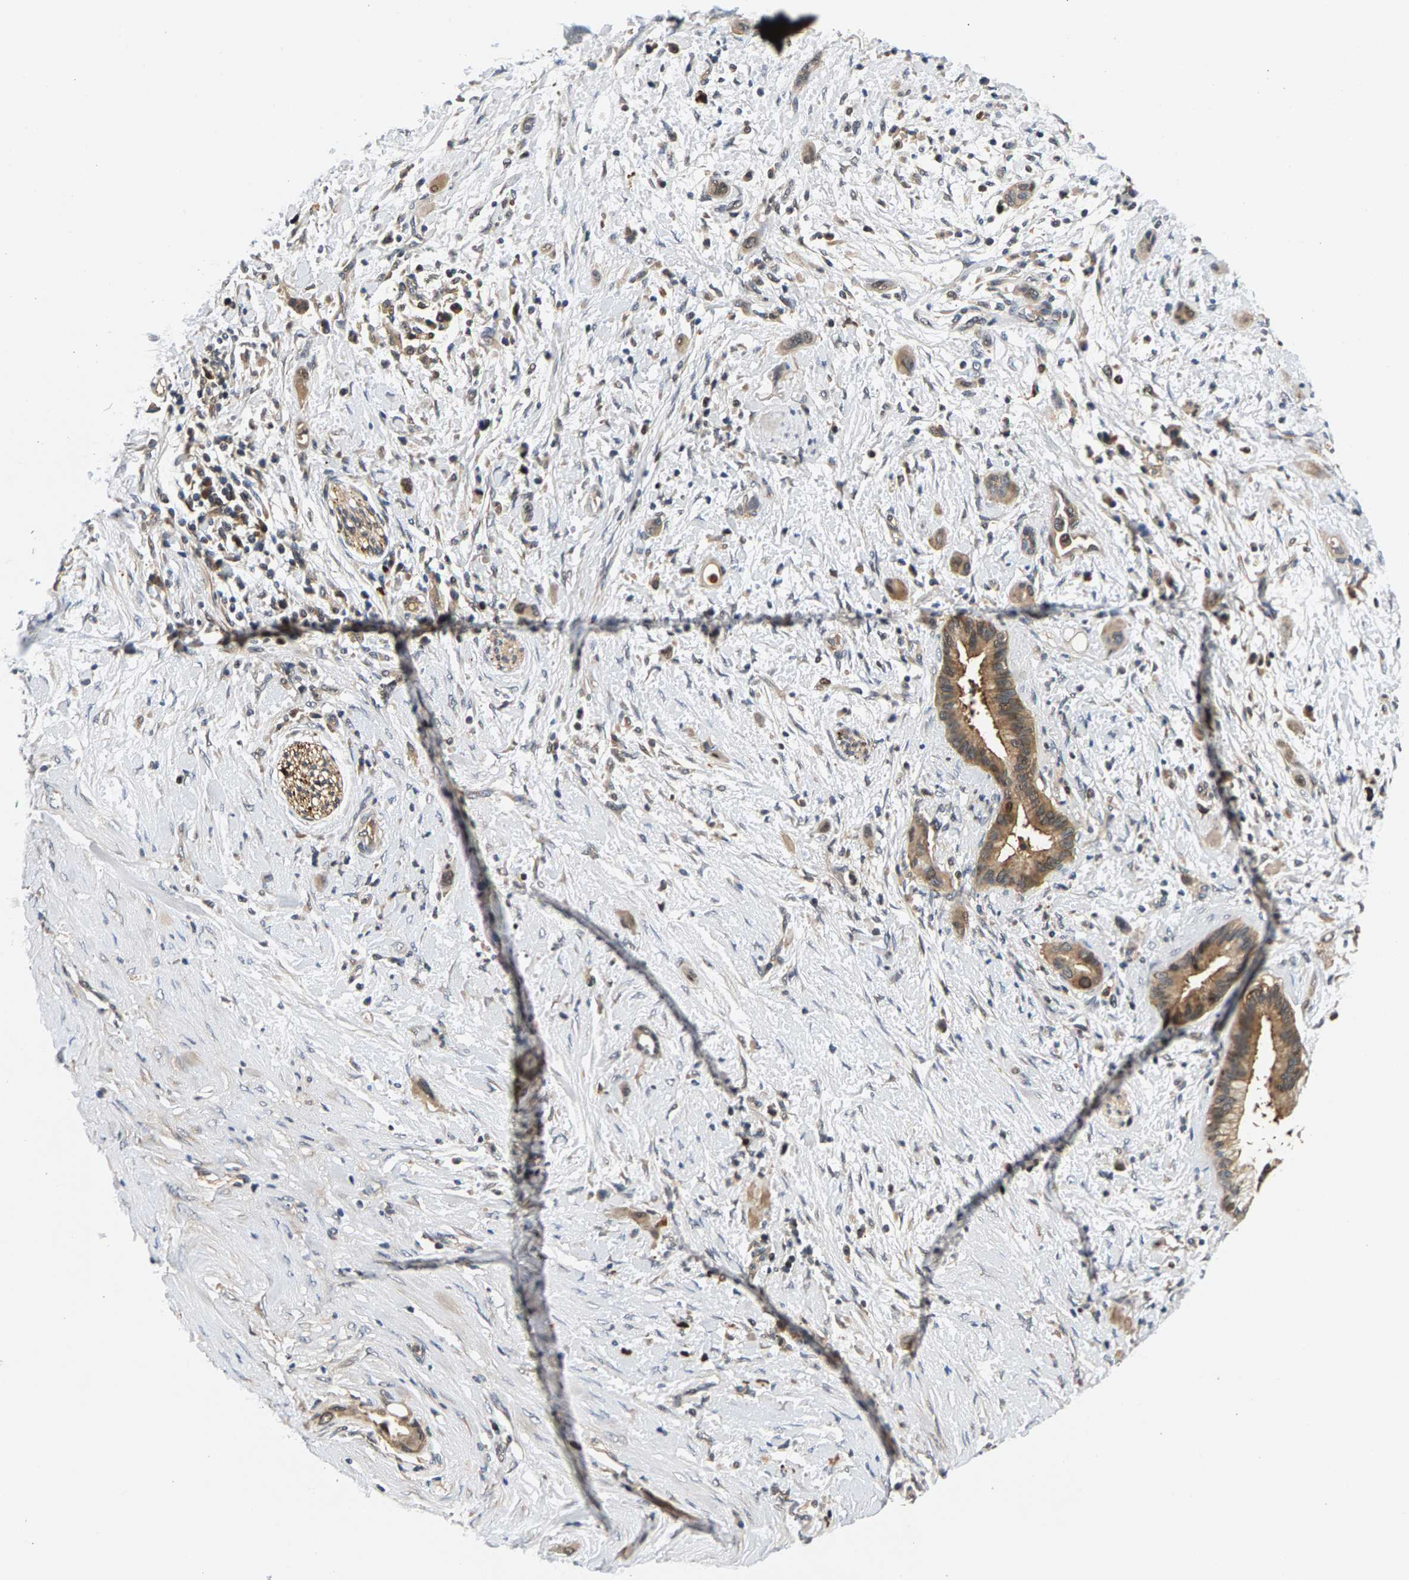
{"staining": {"intensity": "weak", "quantity": ">75%", "location": "cytoplasmic/membranous"}, "tissue": "pancreatic cancer", "cell_type": "Tumor cells", "image_type": "cancer", "snomed": [{"axis": "morphology", "description": "Adenocarcinoma, NOS"}, {"axis": "topography", "description": "Pancreas"}], "caption": "Protein expression analysis of adenocarcinoma (pancreatic) exhibits weak cytoplasmic/membranous staining in approximately >75% of tumor cells.", "gene": "FAM78A", "patient": {"sex": "male", "age": 59}}